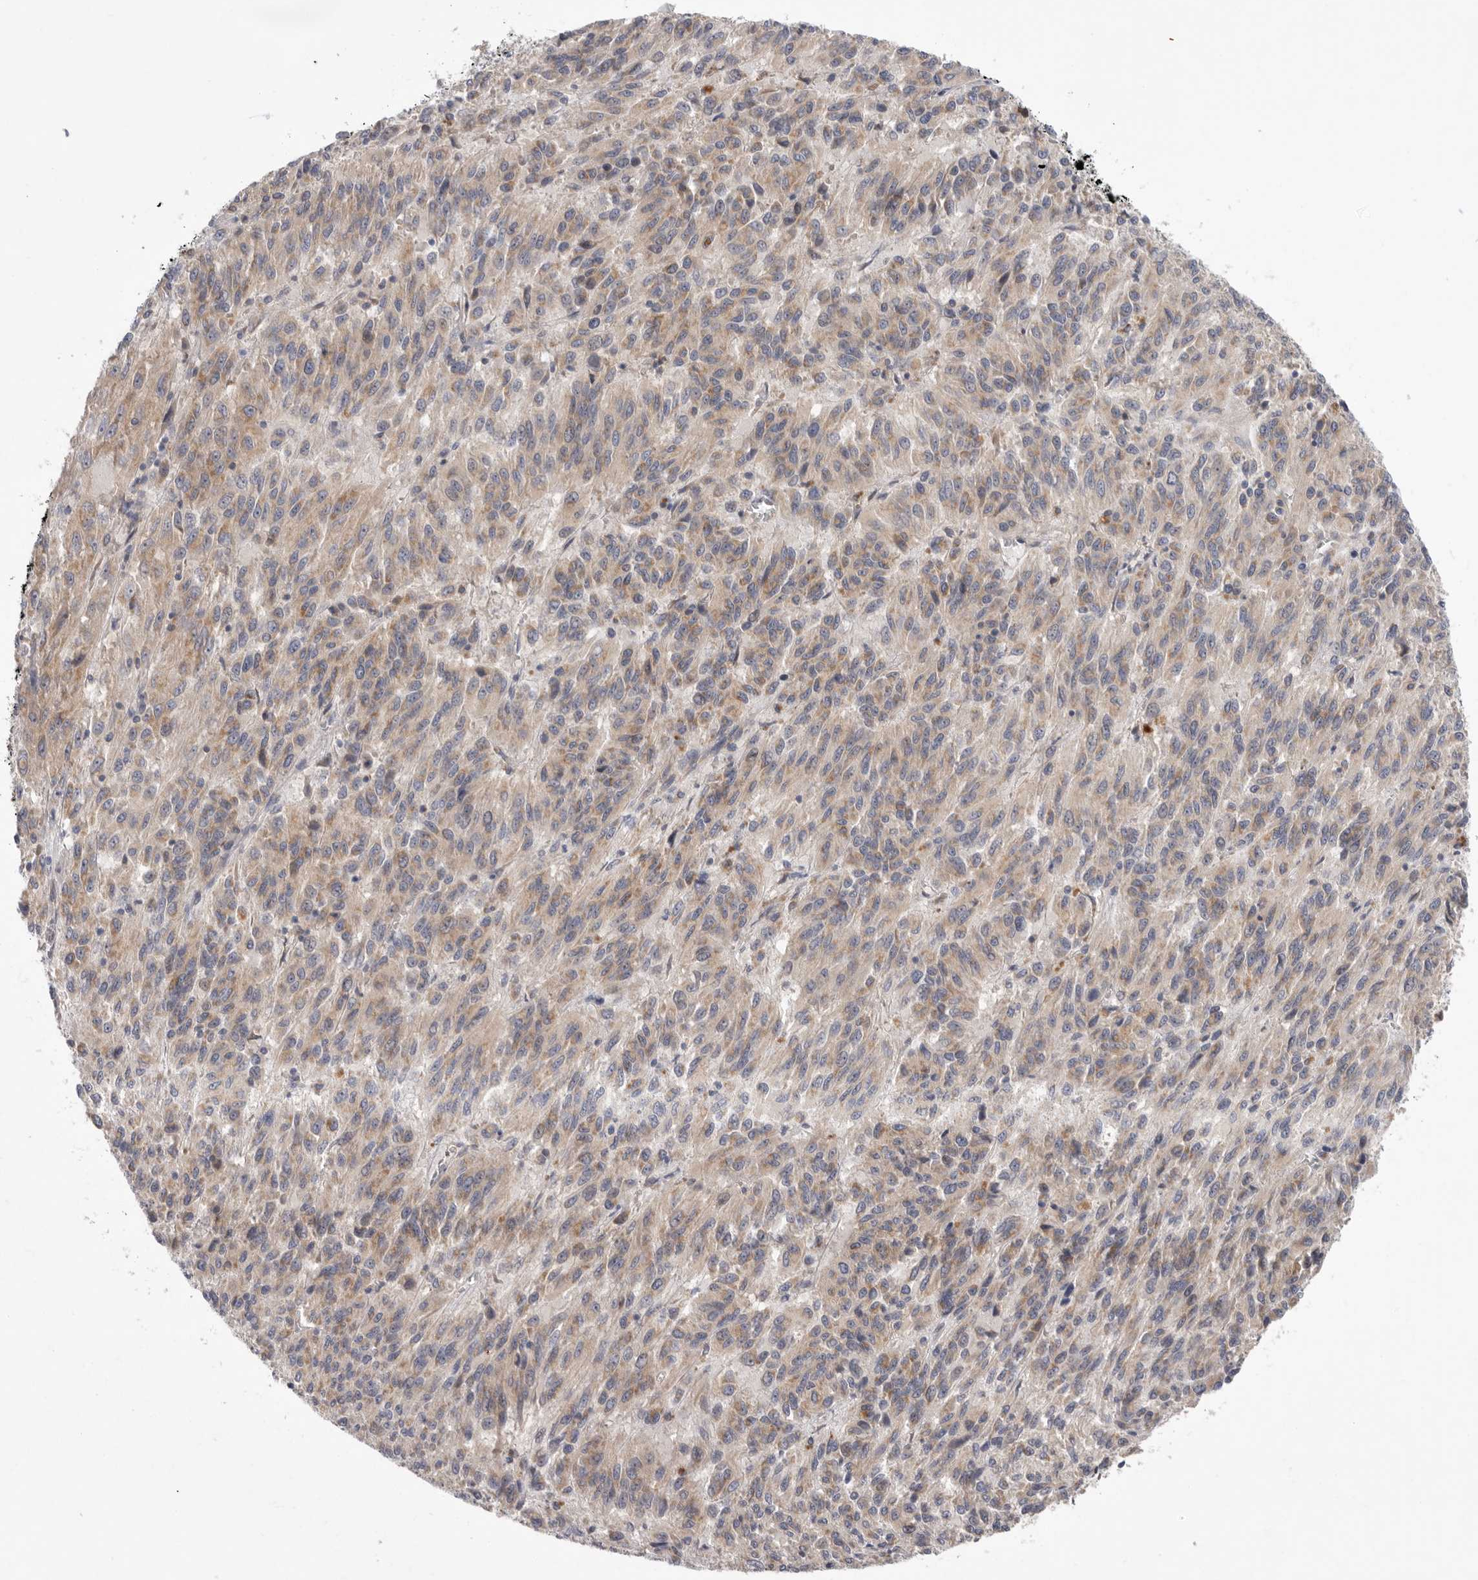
{"staining": {"intensity": "weak", "quantity": "25%-75%", "location": "cytoplasmic/membranous"}, "tissue": "melanoma", "cell_type": "Tumor cells", "image_type": "cancer", "snomed": [{"axis": "morphology", "description": "Malignant melanoma, Metastatic site"}, {"axis": "topography", "description": "Lung"}], "caption": "Melanoma stained for a protein (brown) displays weak cytoplasmic/membranous positive positivity in approximately 25%-75% of tumor cells.", "gene": "MTFR1L", "patient": {"sex": "male", "age": 64}}